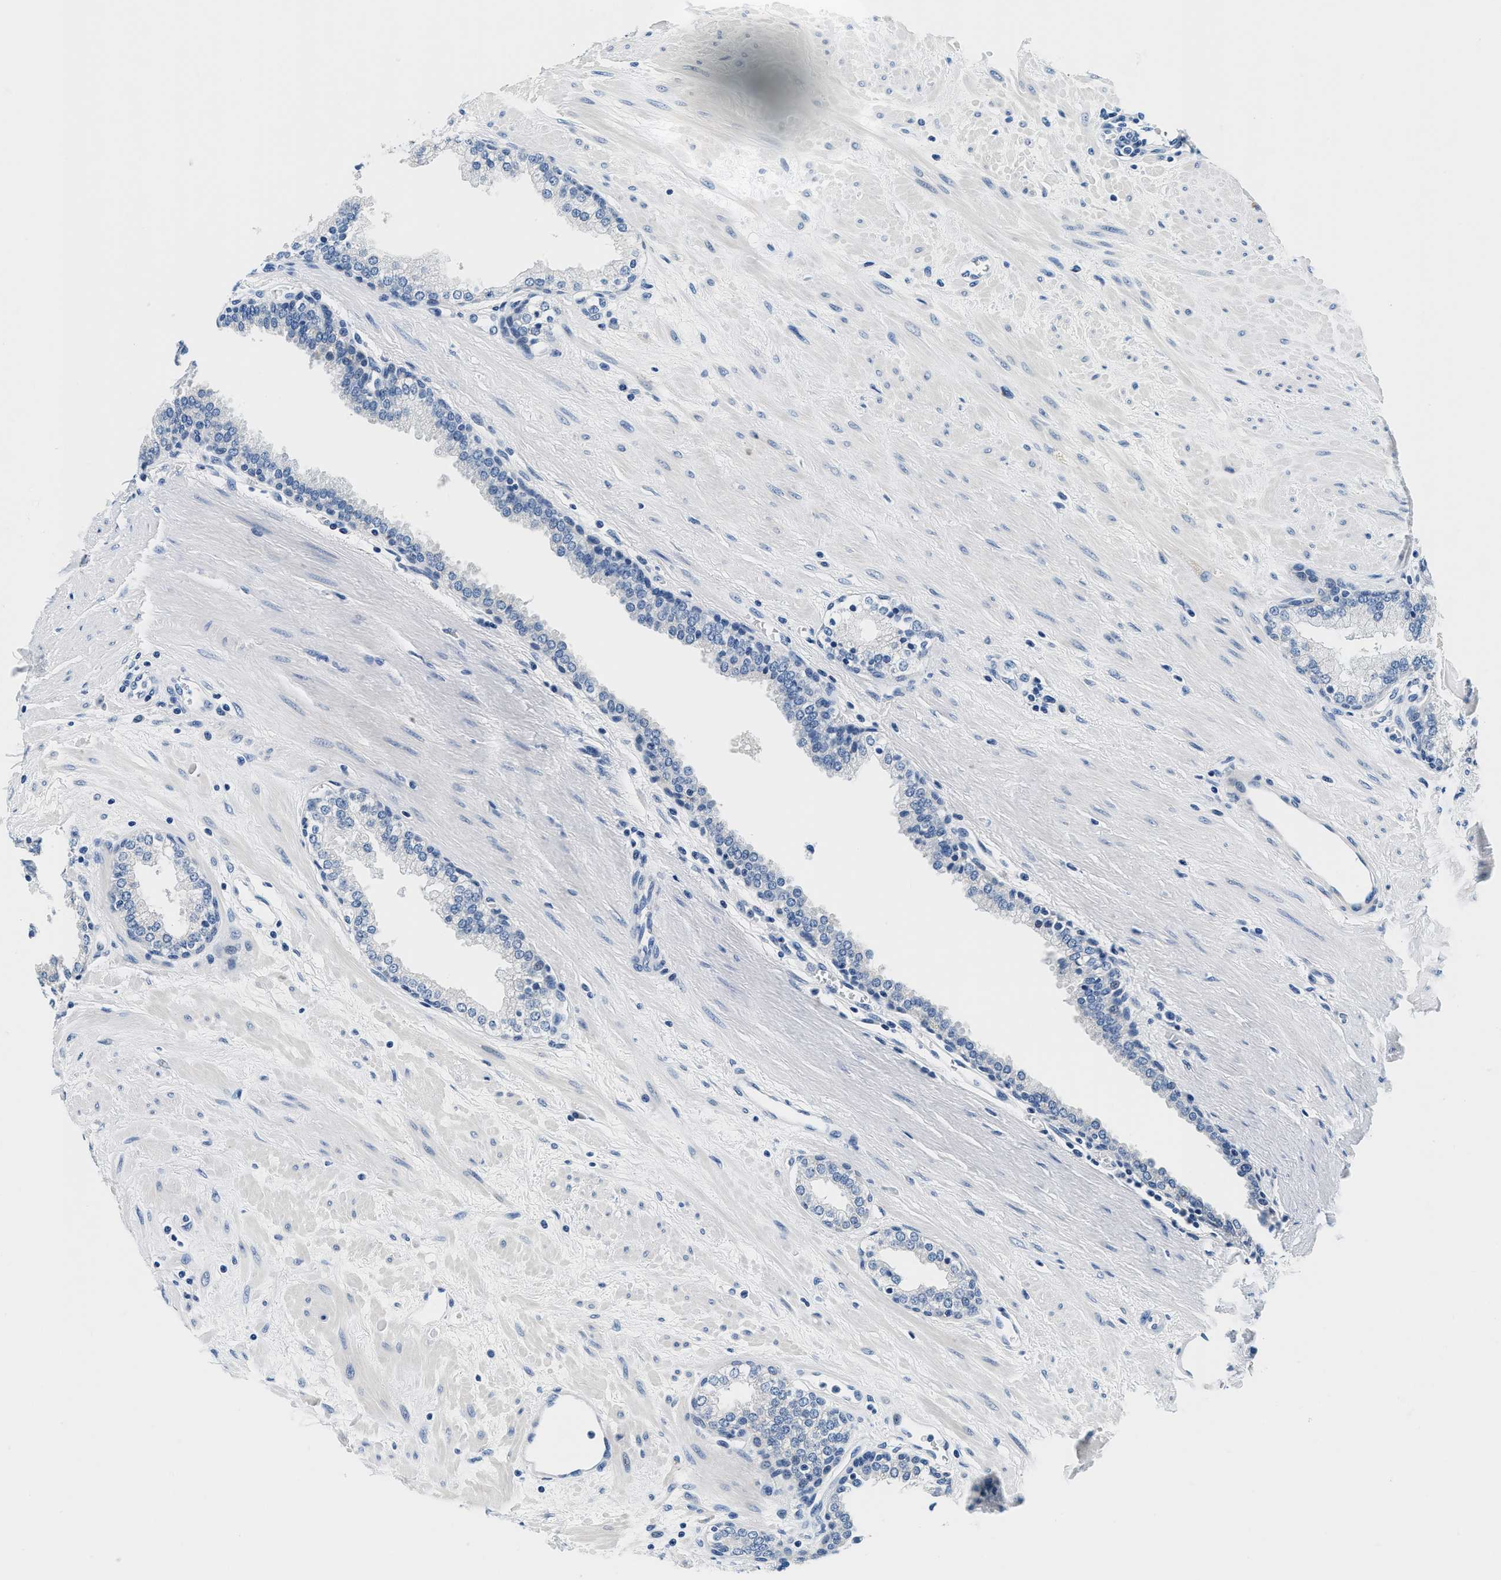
{"staining": {"intensity": "negative", "quantity": "none", "location": "none"}, "tissue": "prostate", "cell_type": "Glandular cells", "image_type": "normal", "snomed": [{"axis": "morphology", "description": "Normal tissue, NOS"}, {"axis": "topography", "description": "Prostate"}], "caption": "DAB (3,3'-diaminobenzidine) immunohistochemical staining of unremarkable prostate shows no significant positivity in glandular cells. (DAB (3,3'-diaminobenzidine) IHC, high magnification).", "gene": "GSTM3", "patient": {"sex": "male", "age": 51}}